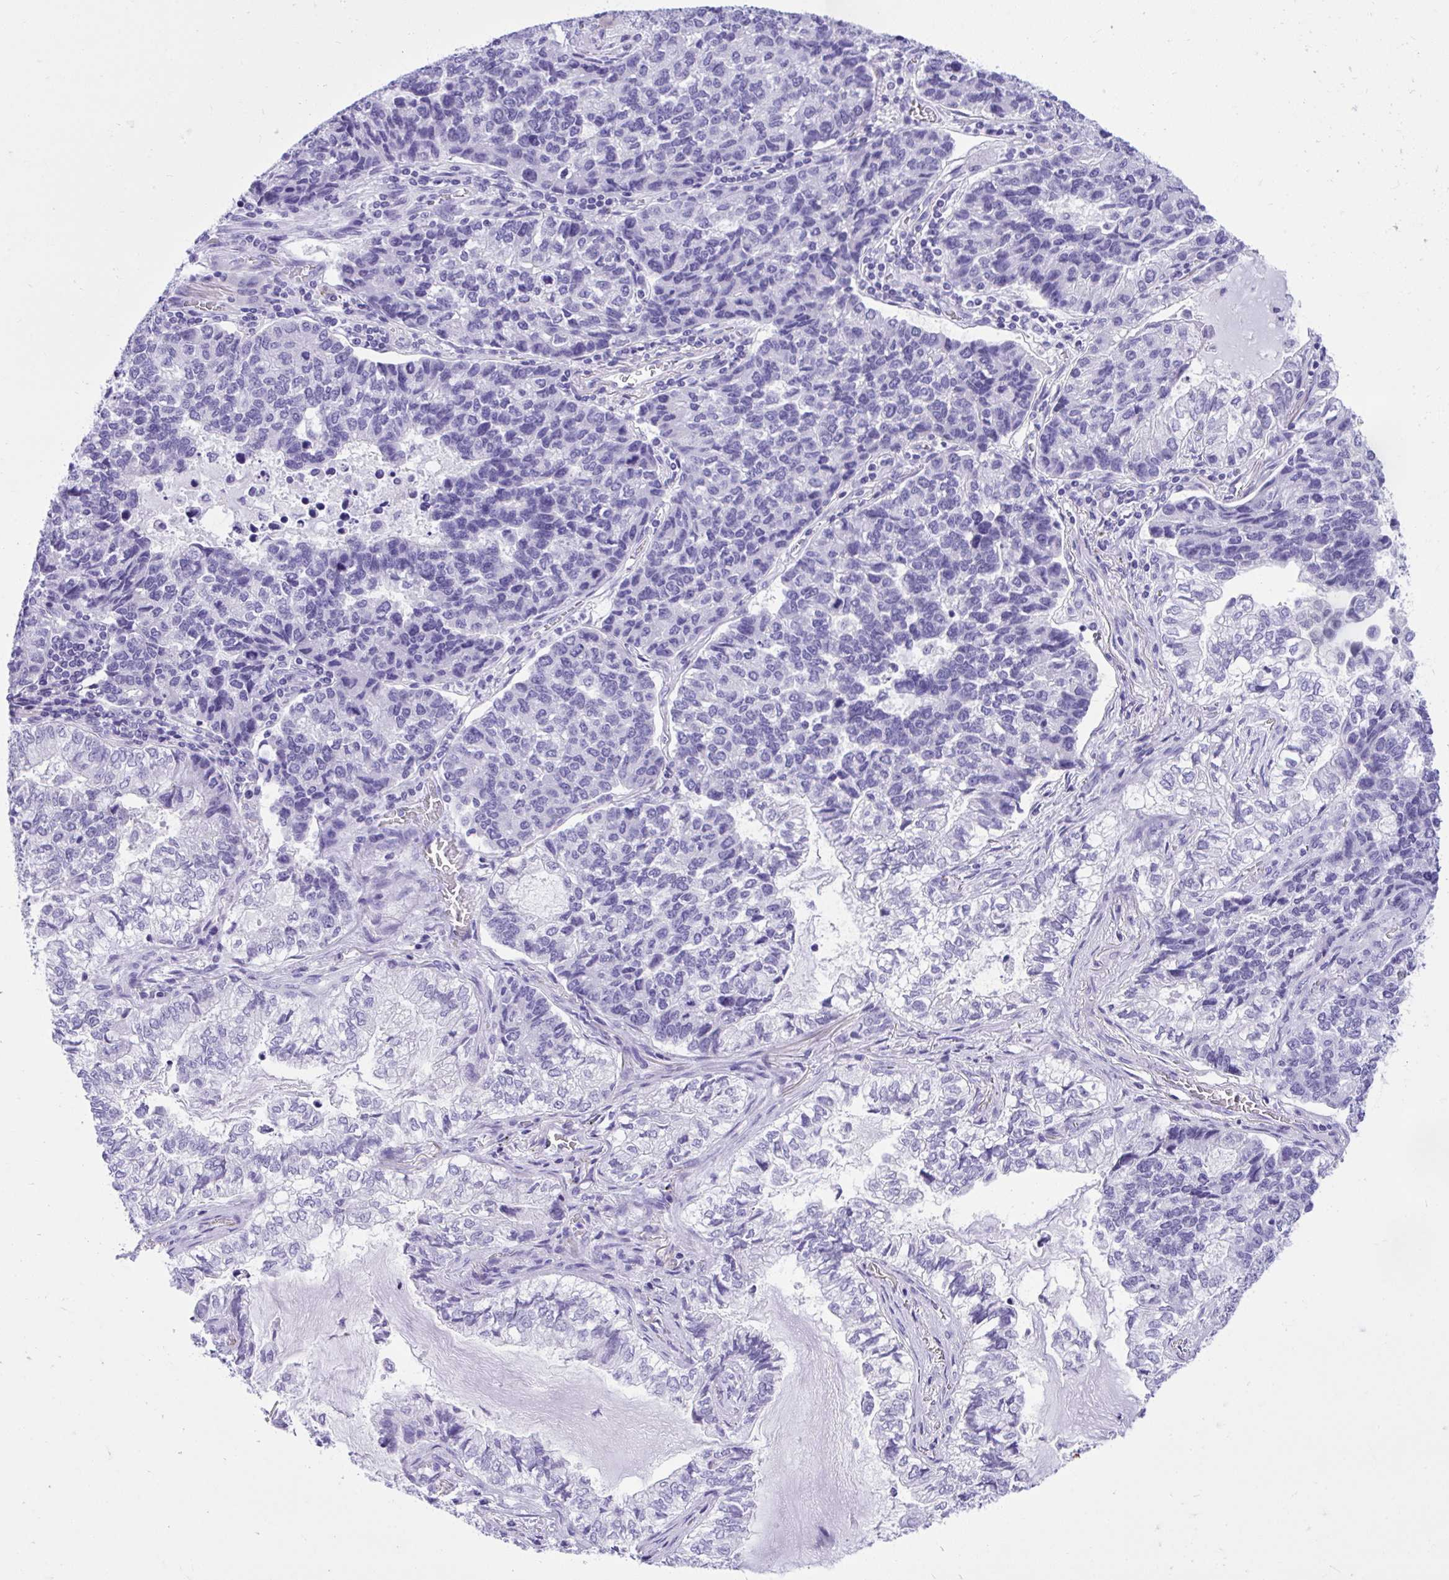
{"staining": {"intensity": "negative", "quantity": "none", "location": "none"}, "tissue": "lung cancer", "cell_type": "Tumor cells", "image_type": "cancer", "snomed": [{"axis": "morphology", "description": "Adenocarcinoma, NOS"}, {"axis": "topography", "description": "Lymph node"}, {"axis": "topography", "description": "Lung"}], "caption": "Protein analysis of lung adenocarcinoma displays no significant positivity in tumor cells.", "gene": "KCNN4", "patient": {"sex": "male", "age": 66}}